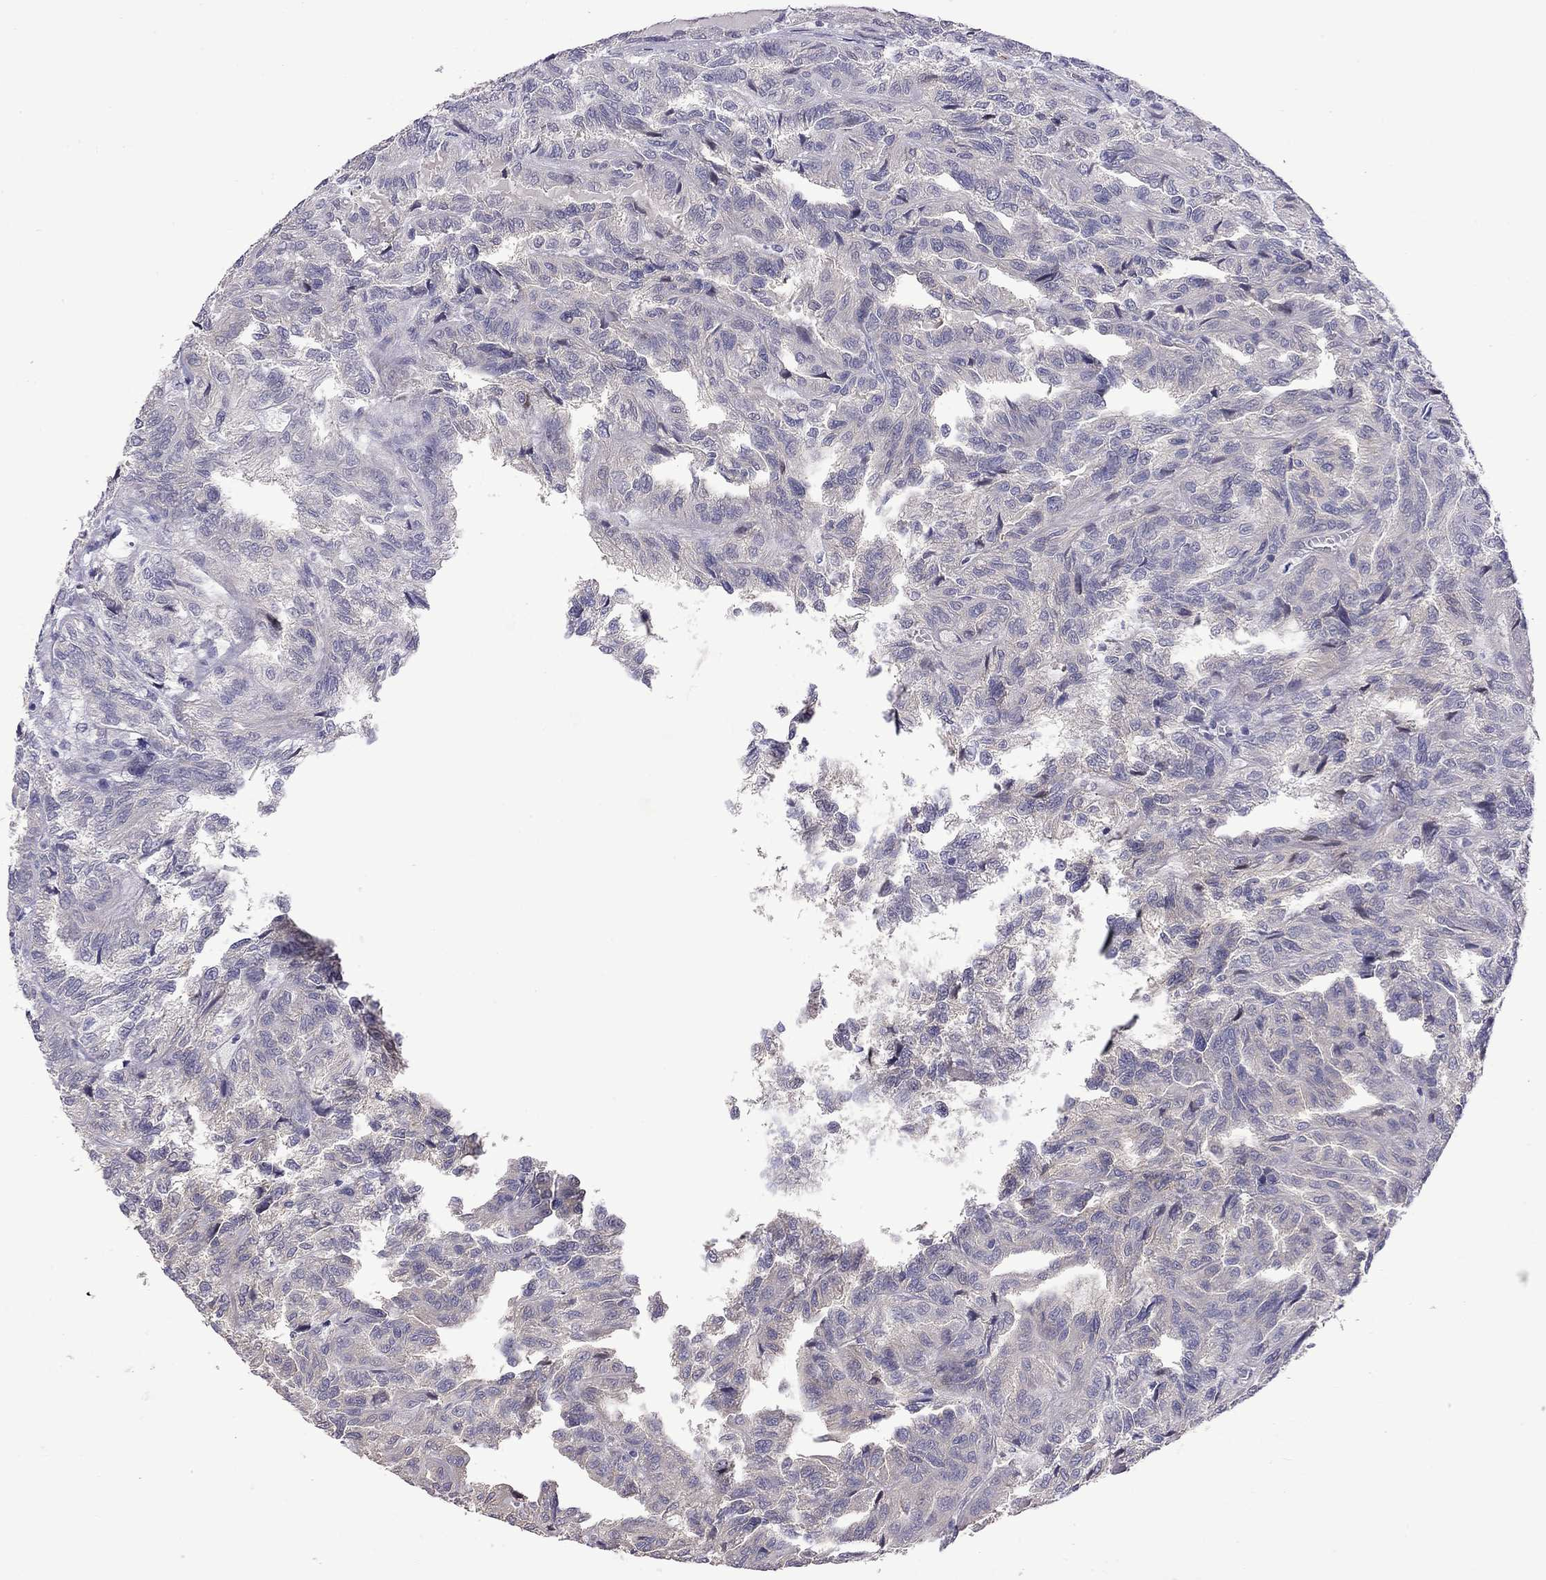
{"staining": {"intensity": "negative", "quantity": "none", "location": "none"}, "tissue": "renal cancer", "cell_type": "Tumor cells", "image_type": "cancer", "snomed": [{"axis": "morphology", "description": "Adenocarcinoma, NOS"}, {"axis": "topography", "description": "Kidney"}], "caption": "Tumor cells show no significant protein positivity in renal cancer.", "gene": "FEZ1", "patient": {"sex": "male", "age": 79}}